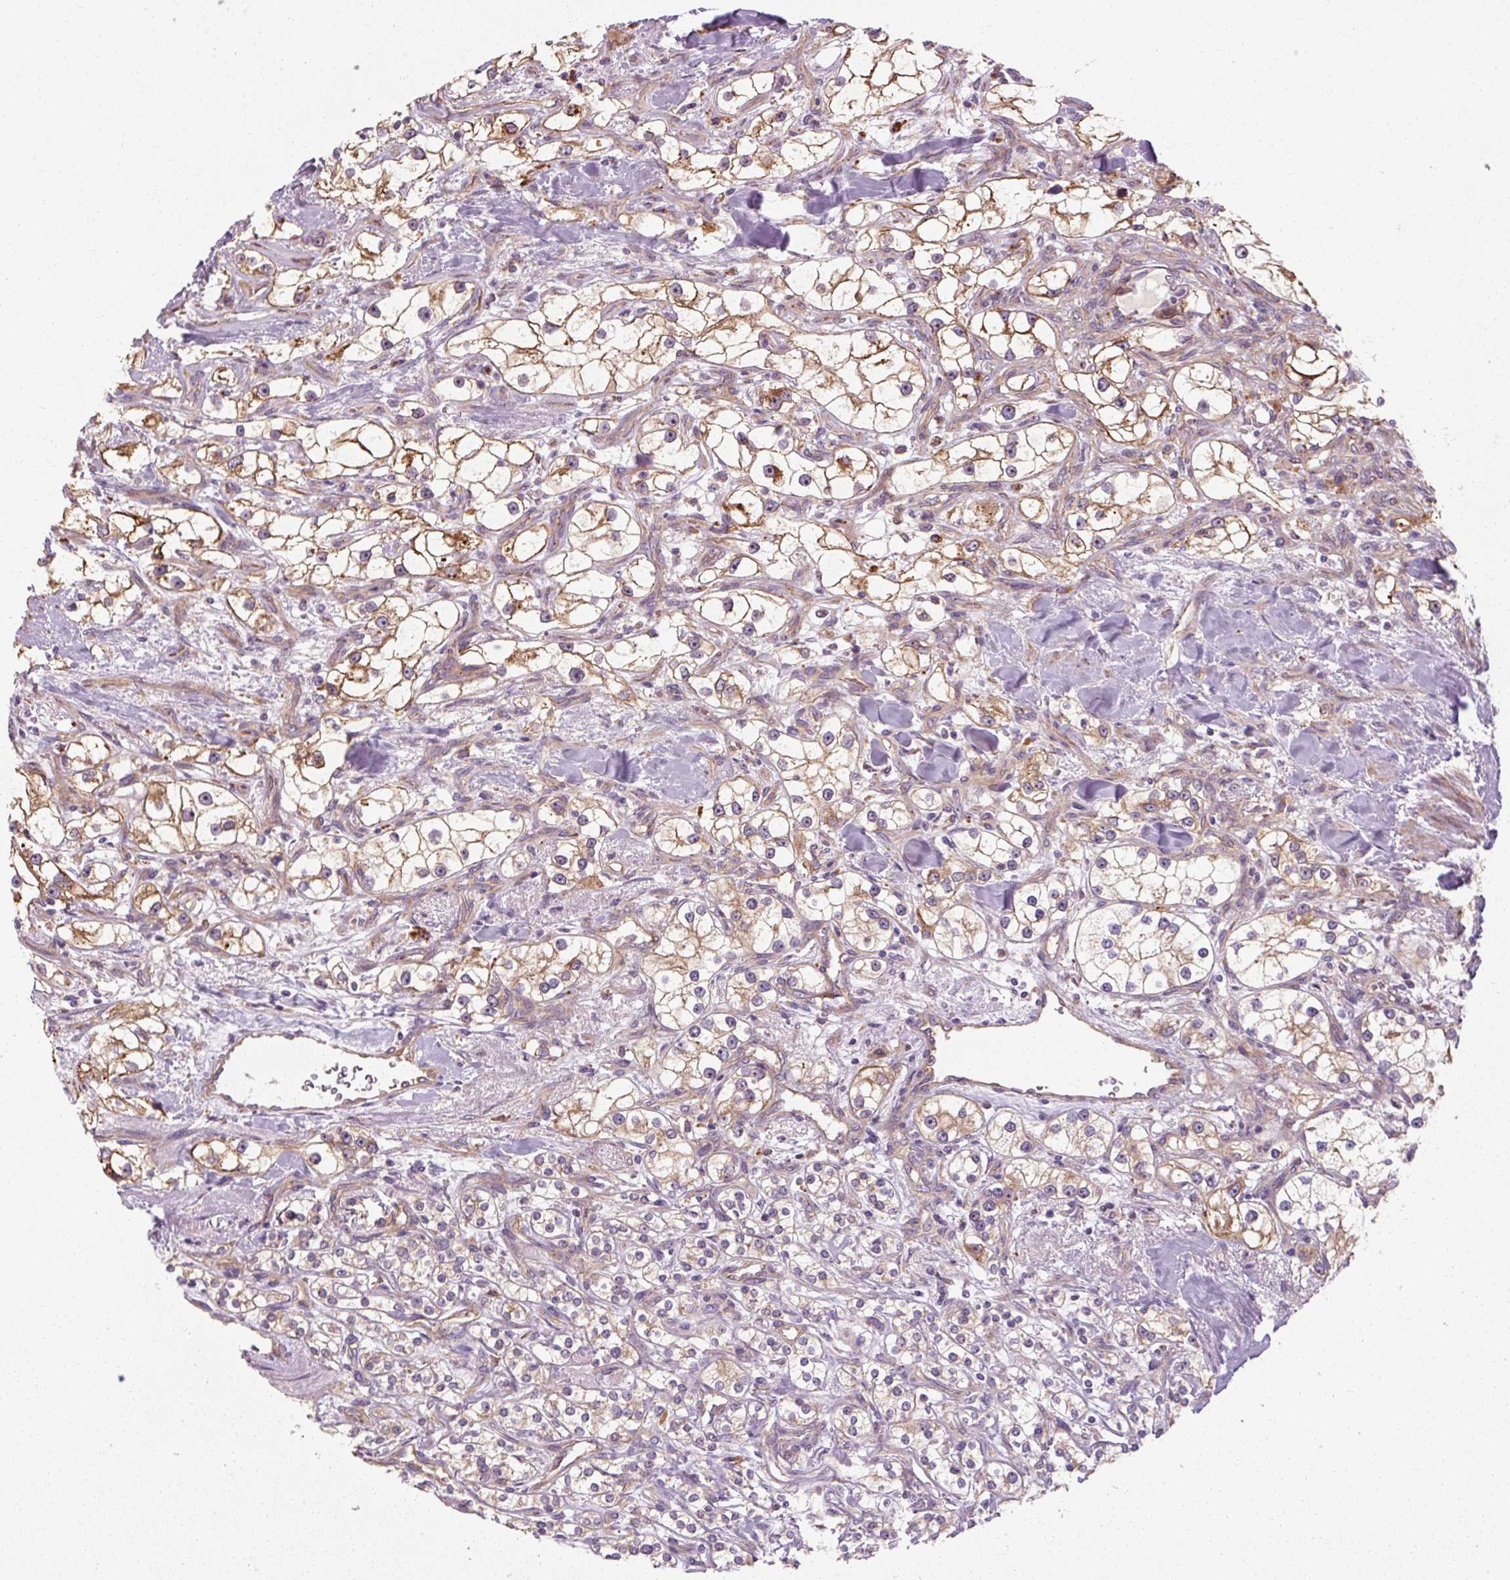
{"staining": {"intensity": "moderate", "quantity": ">75%", "location": "cytoplasmic/membranous"}, "tissue": "renal cancer", "cell_type": "Tumor cells", "image_type": "cancer", "snomed": [{"axis": "morphology", "description": "Adenocarcinoma, NOS"}, {"axis": "topography", "description": "Kidney"}], "caption": "Immunohistochemical staining of renal cancer (adenocarcinoma) reveals moderate cytoplasmic/membranous protein staining in approximately >75% of tumor cells.", "gene": "TBC1D4", "patient": {"sex": "male", "age": 77}}